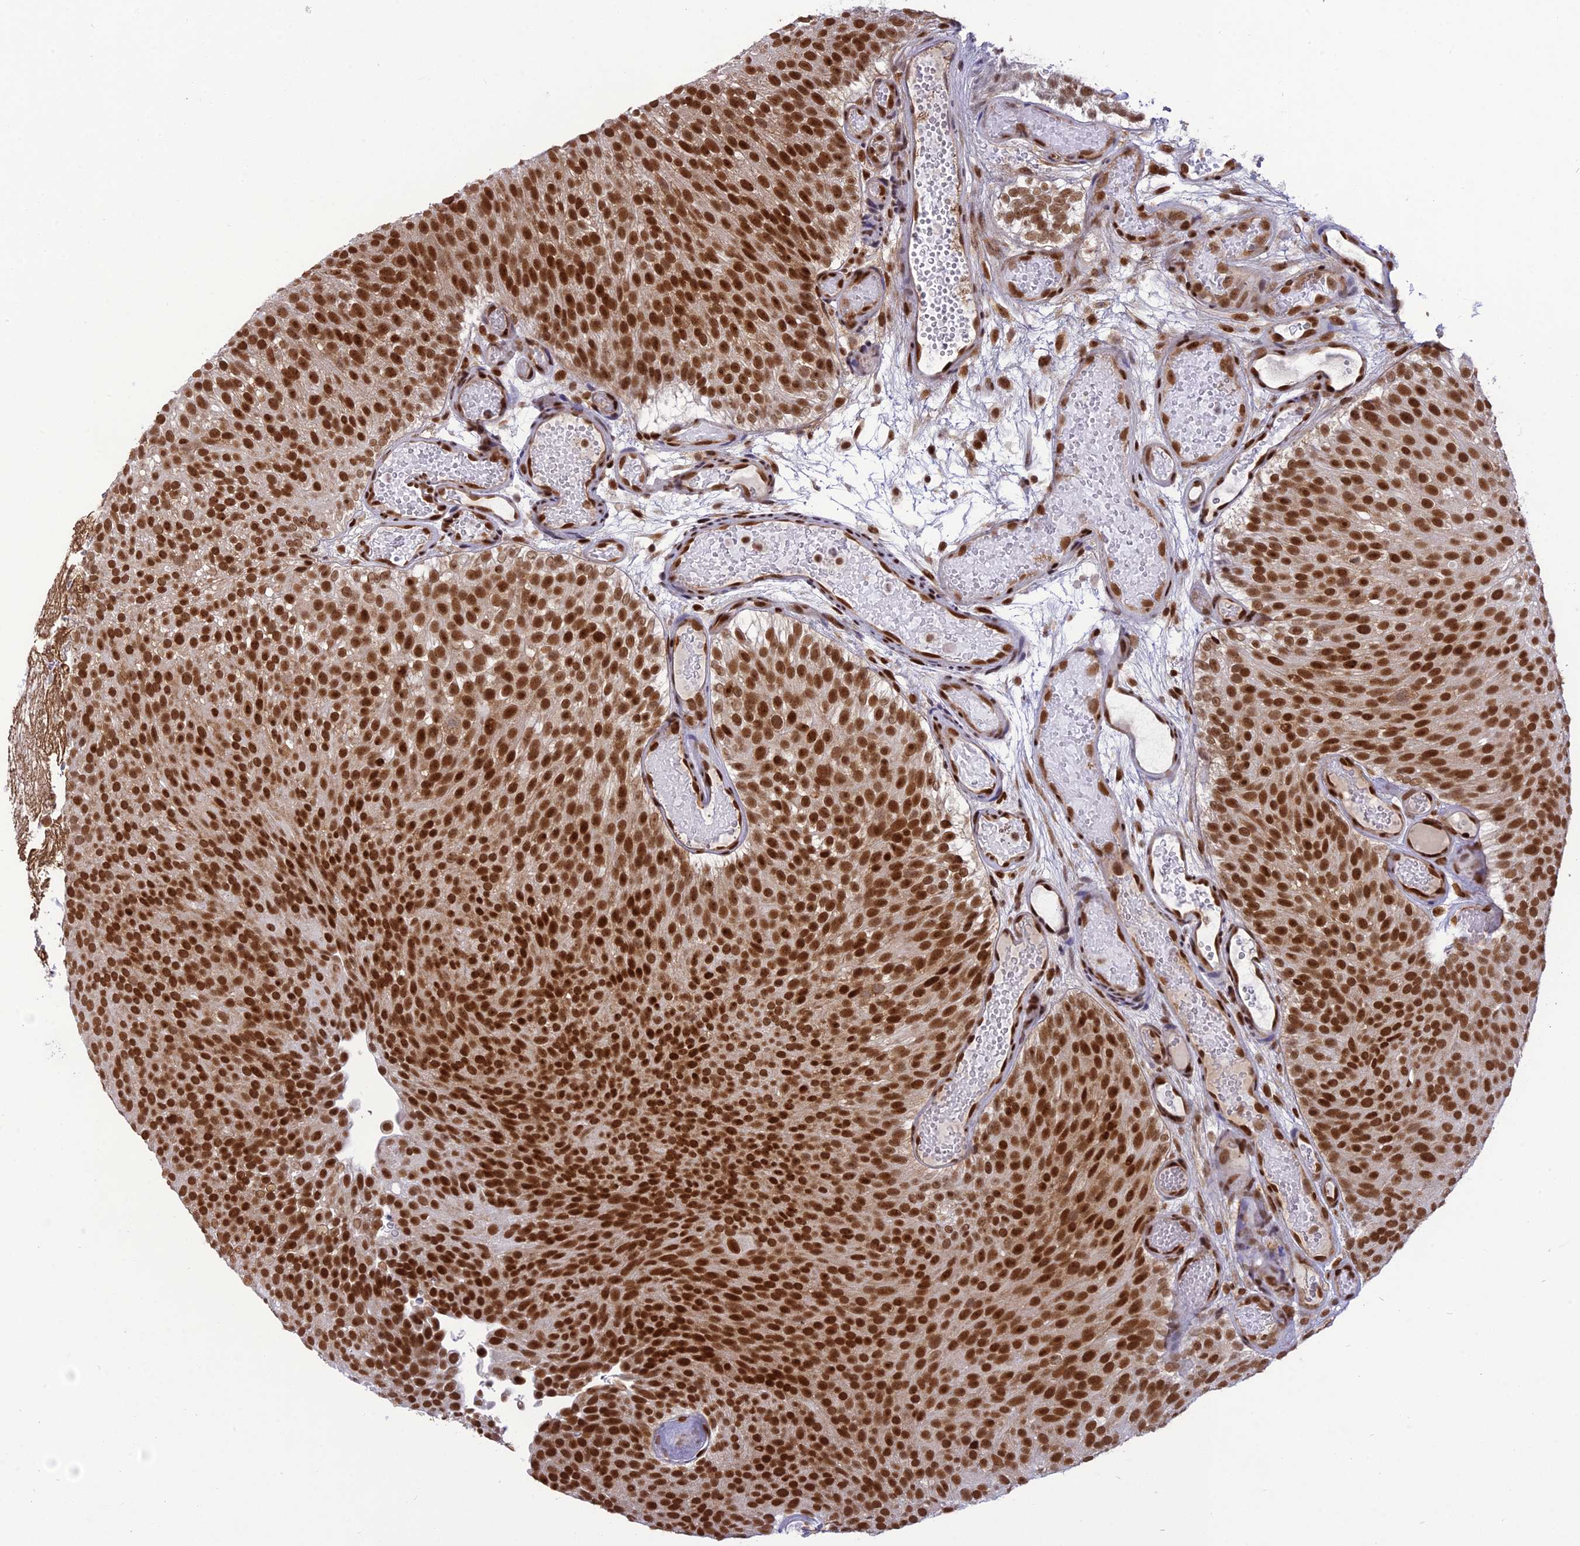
{"staining": {"intensity": "strong", "quantity": ">75%", "location": "nuclear"}, "tissue": "urothelial cancer", "cell_type": "Tumor cells", "image_type": "cancer", "snomed": [{"axis": "morphology", "description": "Urothelial carcinoma, Low grade"}, {"axis": "topography", "description": "Urinary bladder"}], "caption": "This photomicrograph exhibits urothelial carcinoma (low-grade) stained with IHC to label a protein in brown. The nuclear of tumor cells show strong positivity for the protein. Nuclei are counter-stained blue.", "gene": "DDX1", "patient": {"sex": "male", "age": 78}}